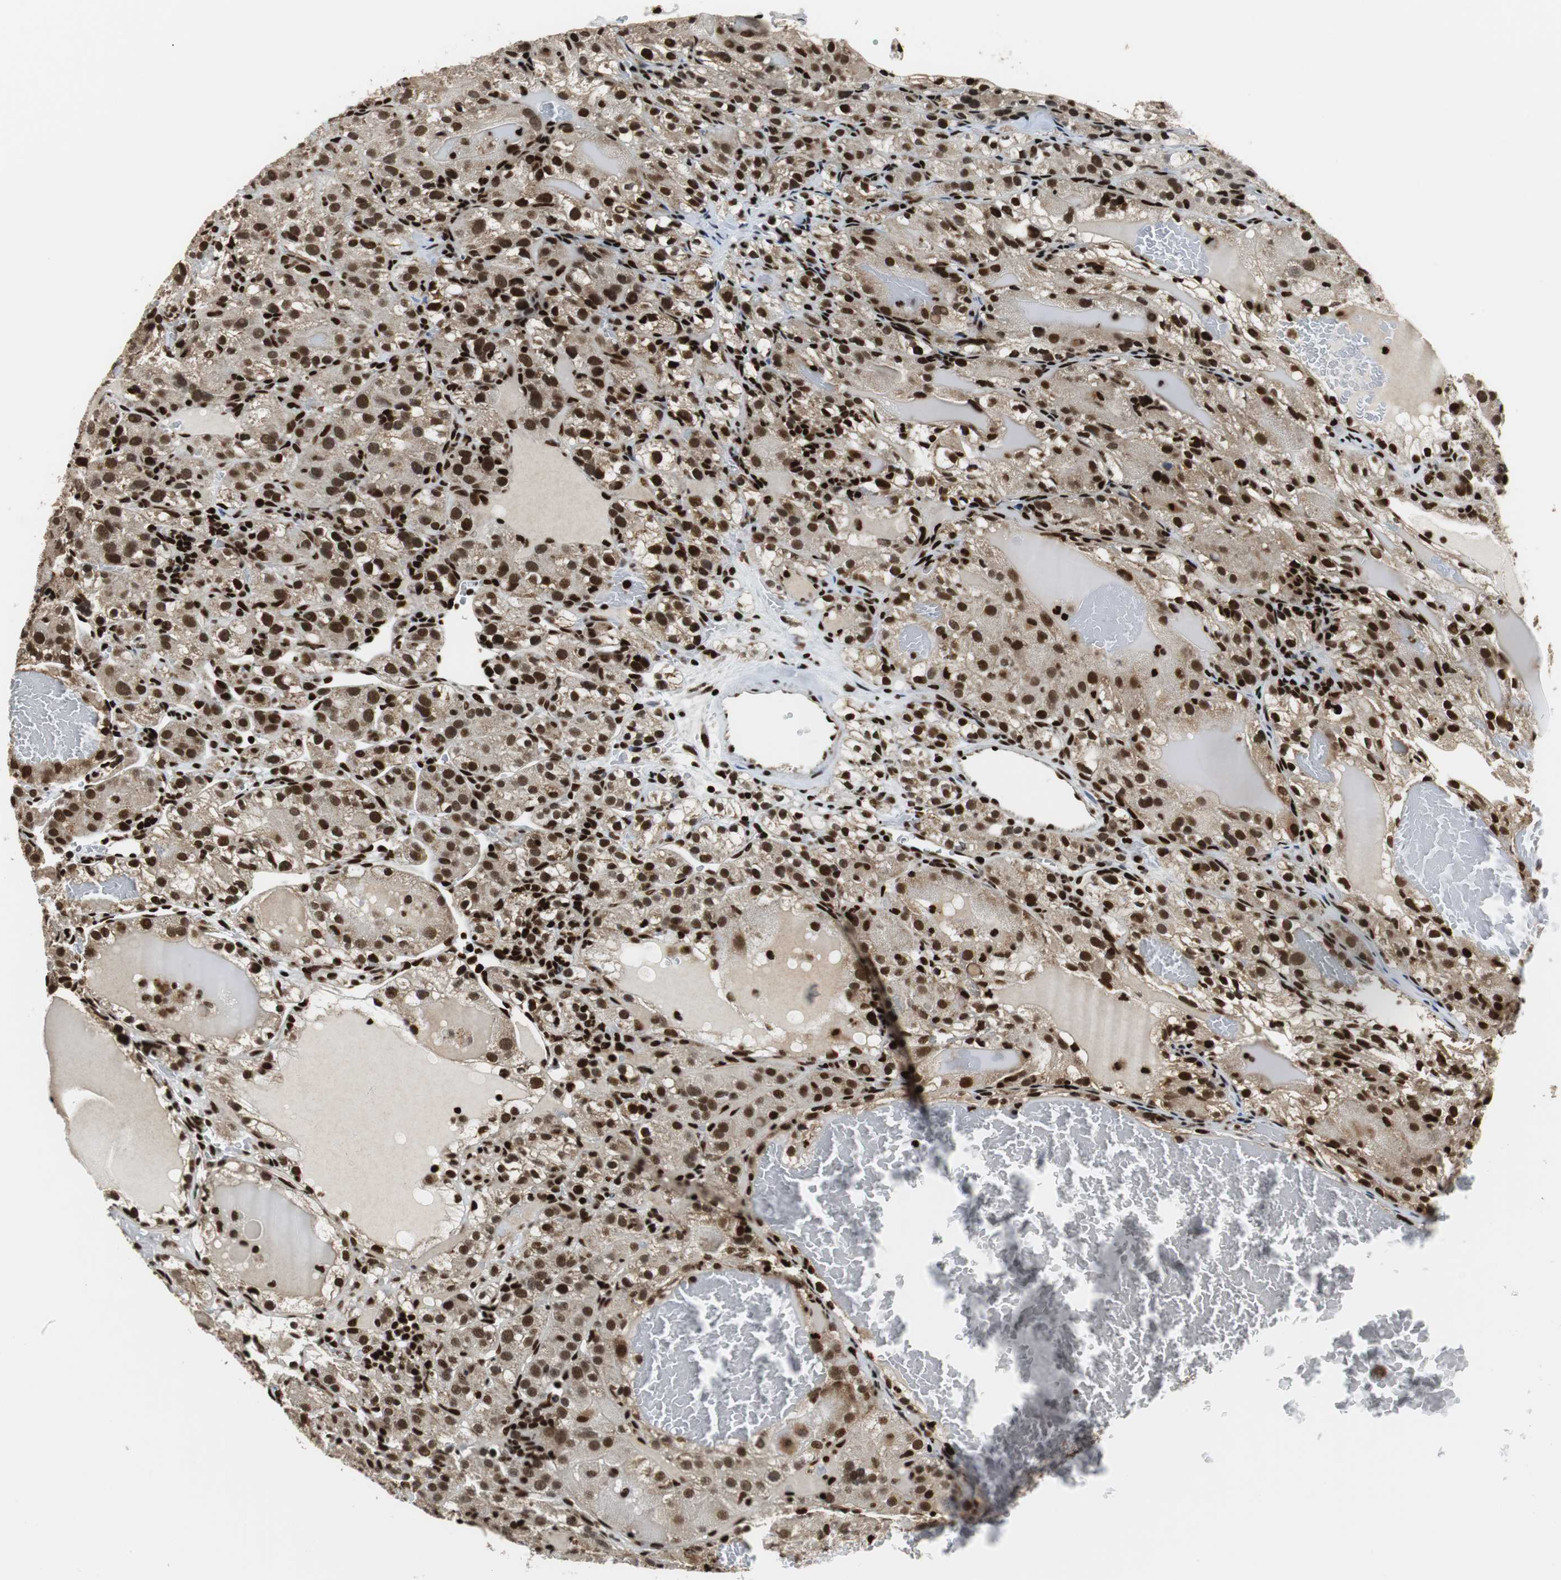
{"staining": {"intensity": "strong", "quantity": ">75%", "location": "nuclear"}, "tissue": "renal cancer", "cell_type": "Tumor cells", "image_type": "cancer", "snomed": [{"axis": "morphology", "description": "Normal tissue, NOS"}, {"axis": "morphology", "description": "Adenocarcinoma, NOS"}, {"axis": "topography", "description": "Kidney"}], "caption": "A brown stain shows strong nuclear expression of a protein in adenocarcinoma (renal) tumor cells.", "gene": "HDAC1", "patient": {"sex": "male", "age": 61}}